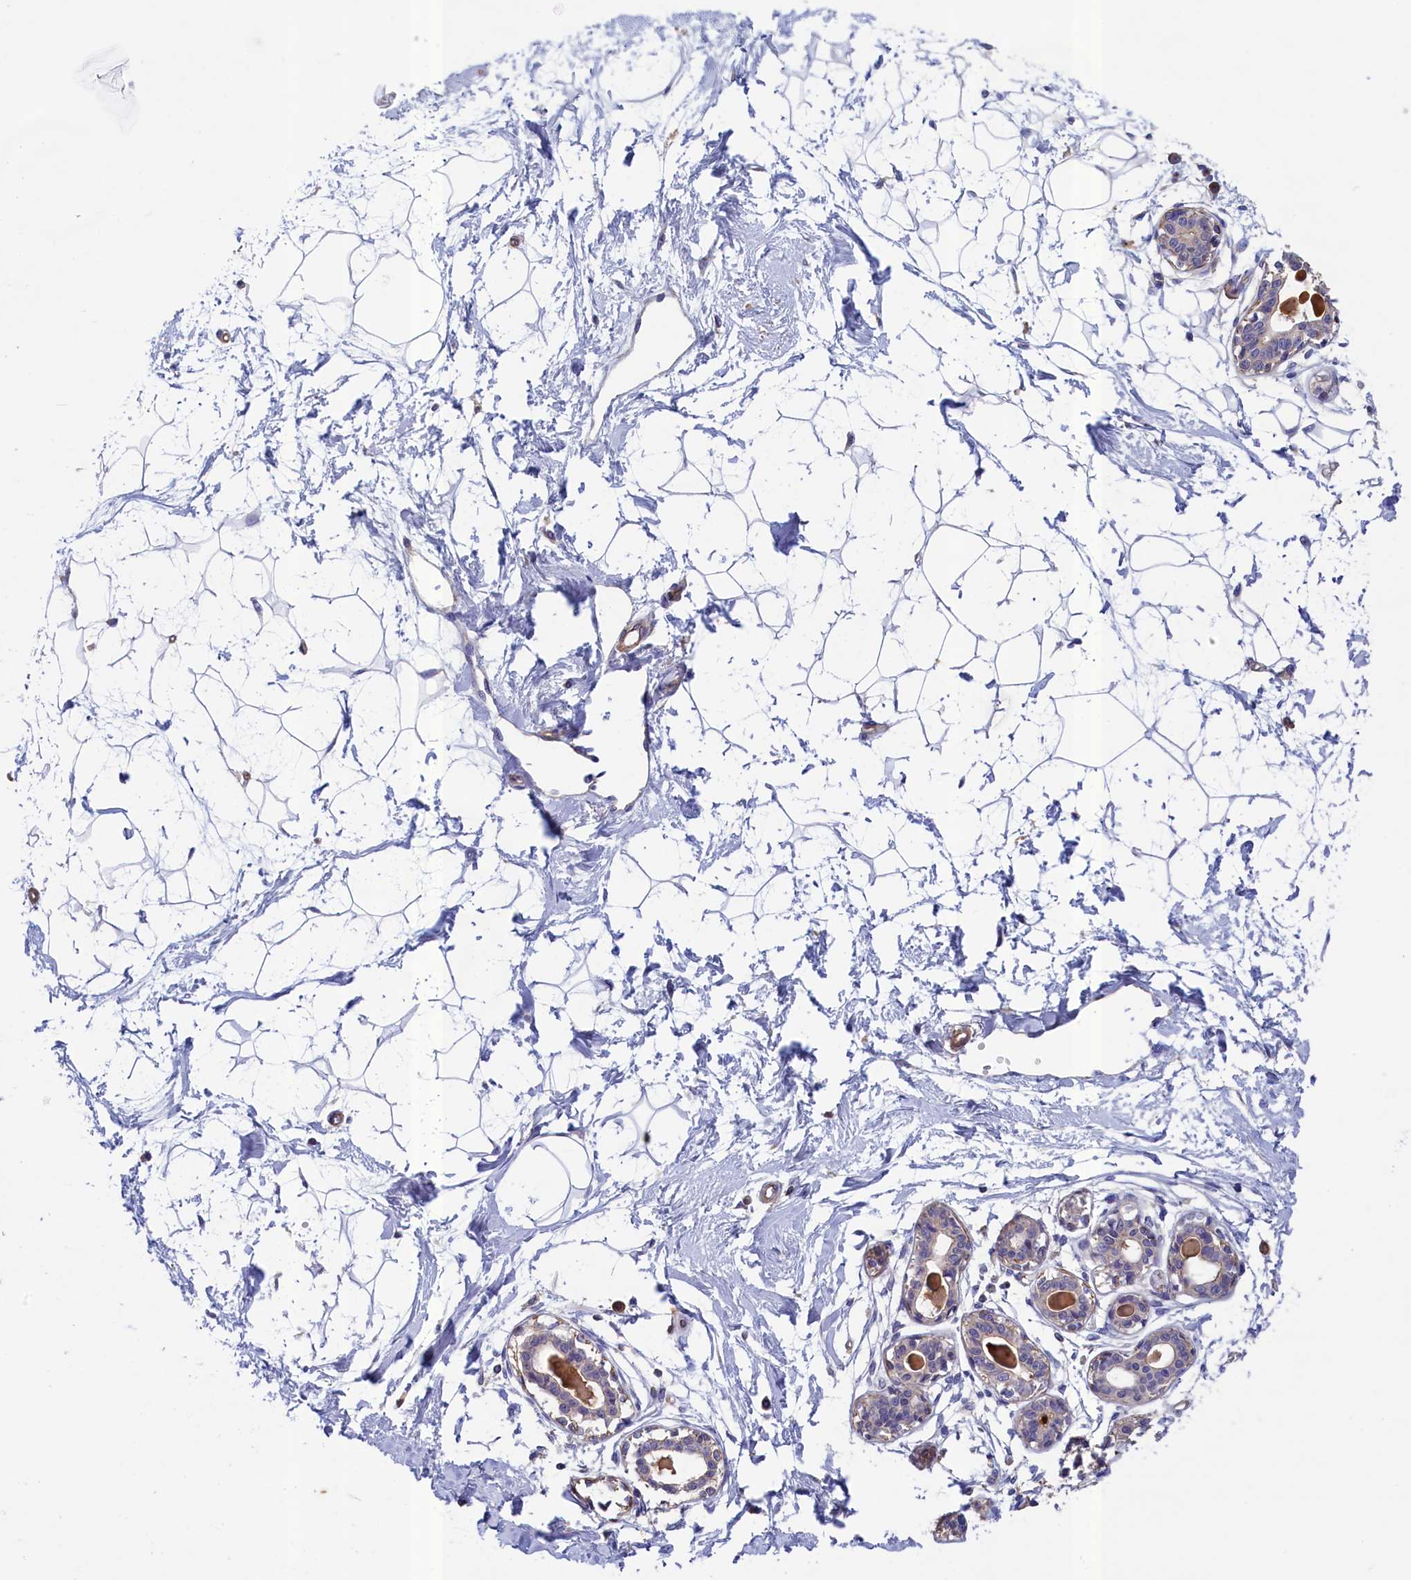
{"staining": {"intensity": "negative", "quantity": "none", "location": "none"}, "tissue": "breast", "cell_type": "Adipocytes", "image_type": "normal", "snomed": [{"axis": "morphology", "description": "Normal tissue, NOS"}, {"axis": "topography", "description": "Breast"}], "caption": "An immunohistochemistry micrograph of normal breast is shown. There is no staining in adipocytes of breast.", "gene": "ANKRD2", "patient": {"sex": "female", "age": 45}}